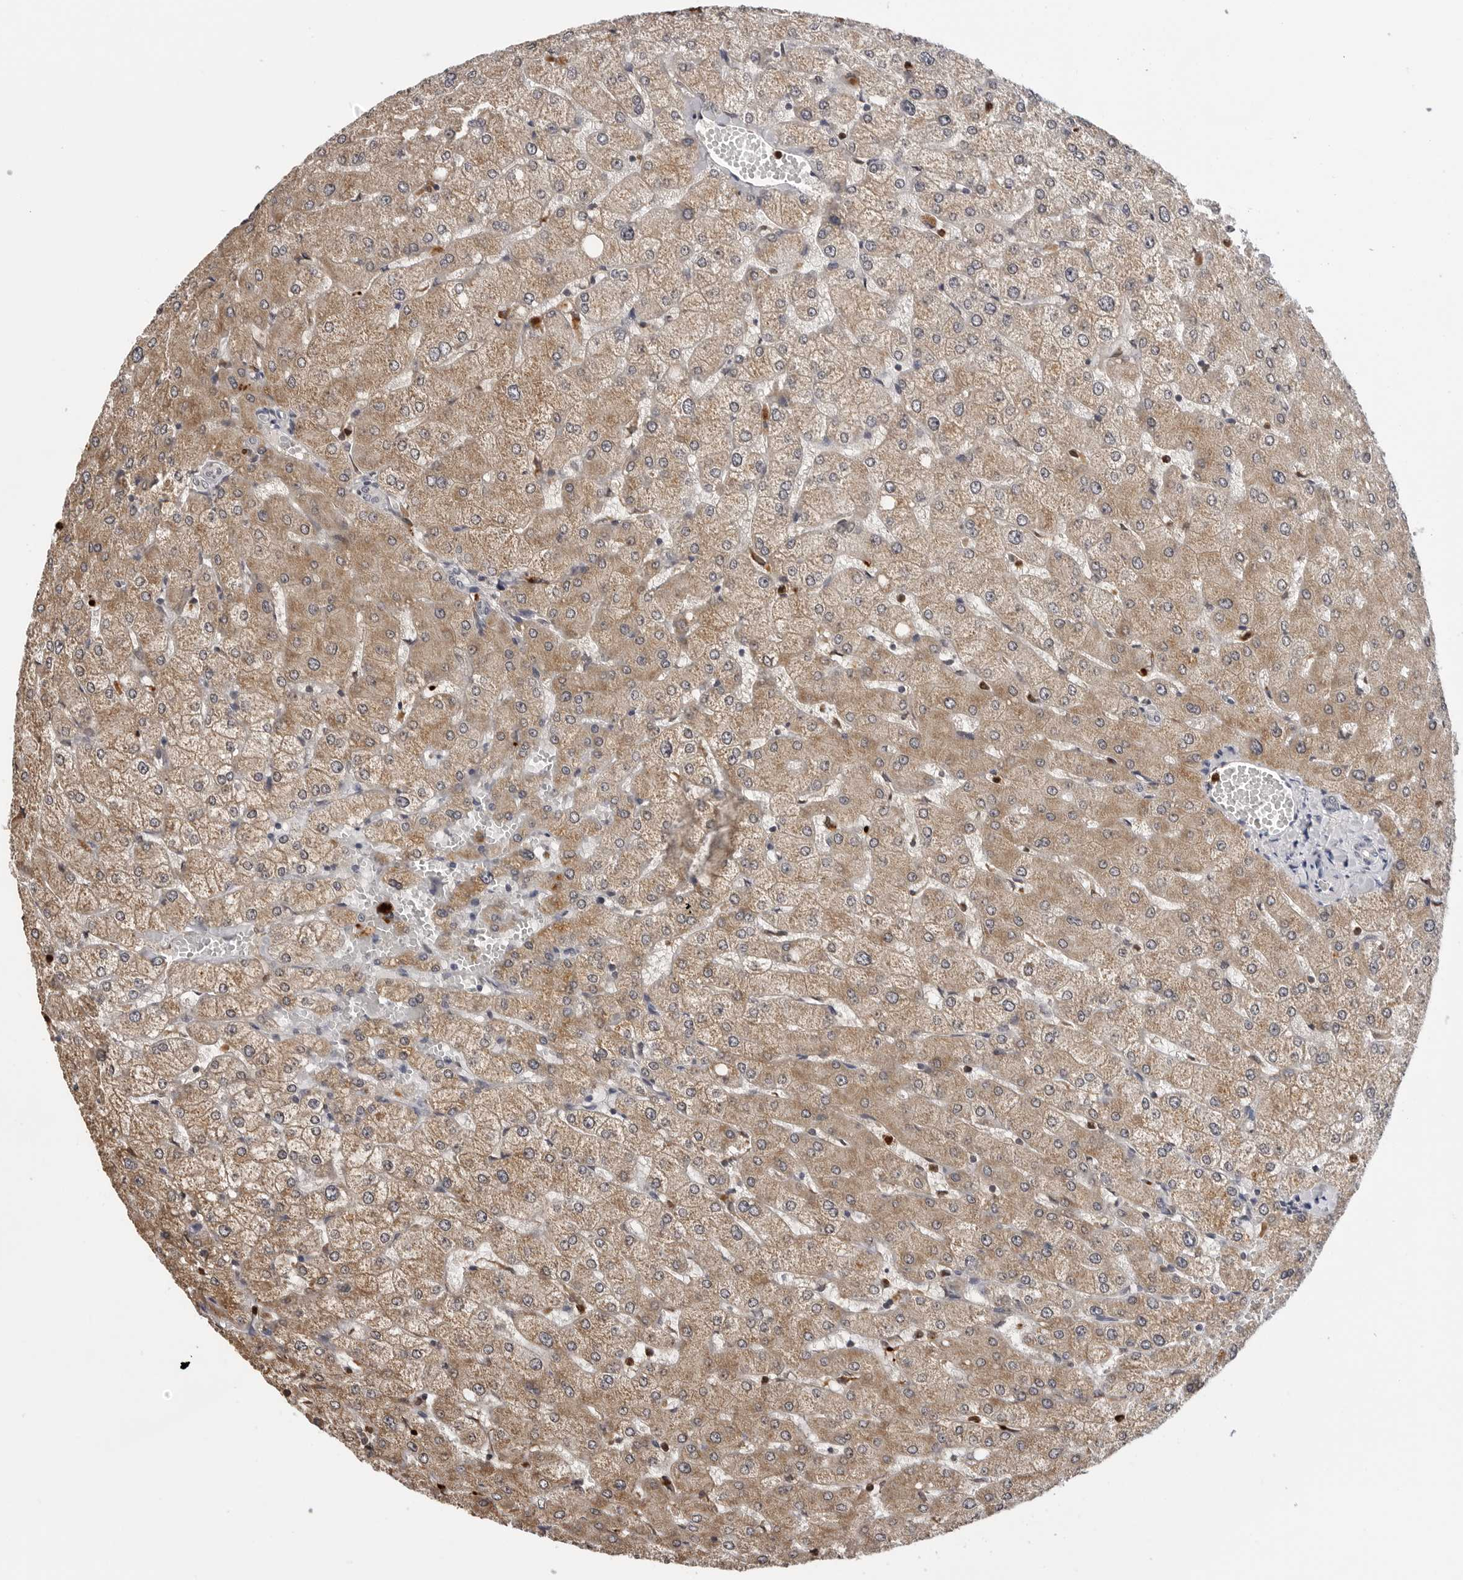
{"staining": {"intensity": "negative", "quantity": "none", "location": "none"}, "tissue": "liver", "cell_type": "Cholangiocytes", "image_type": "normal", "snomed": [{"axis": "morphology", "description": "Normal tissue, NOS"}, {"axis": "topography", "description": "Liver"}], "caption": "This is a image of immunohistochemistry staining of unremarkable liver, which shows no positivity in cholangiocytes. (Immunohistochemistry, brightfield microscopy, high magnification).", "gene": "TRMT13", "patient": {"sex": "female", "age": 54}}